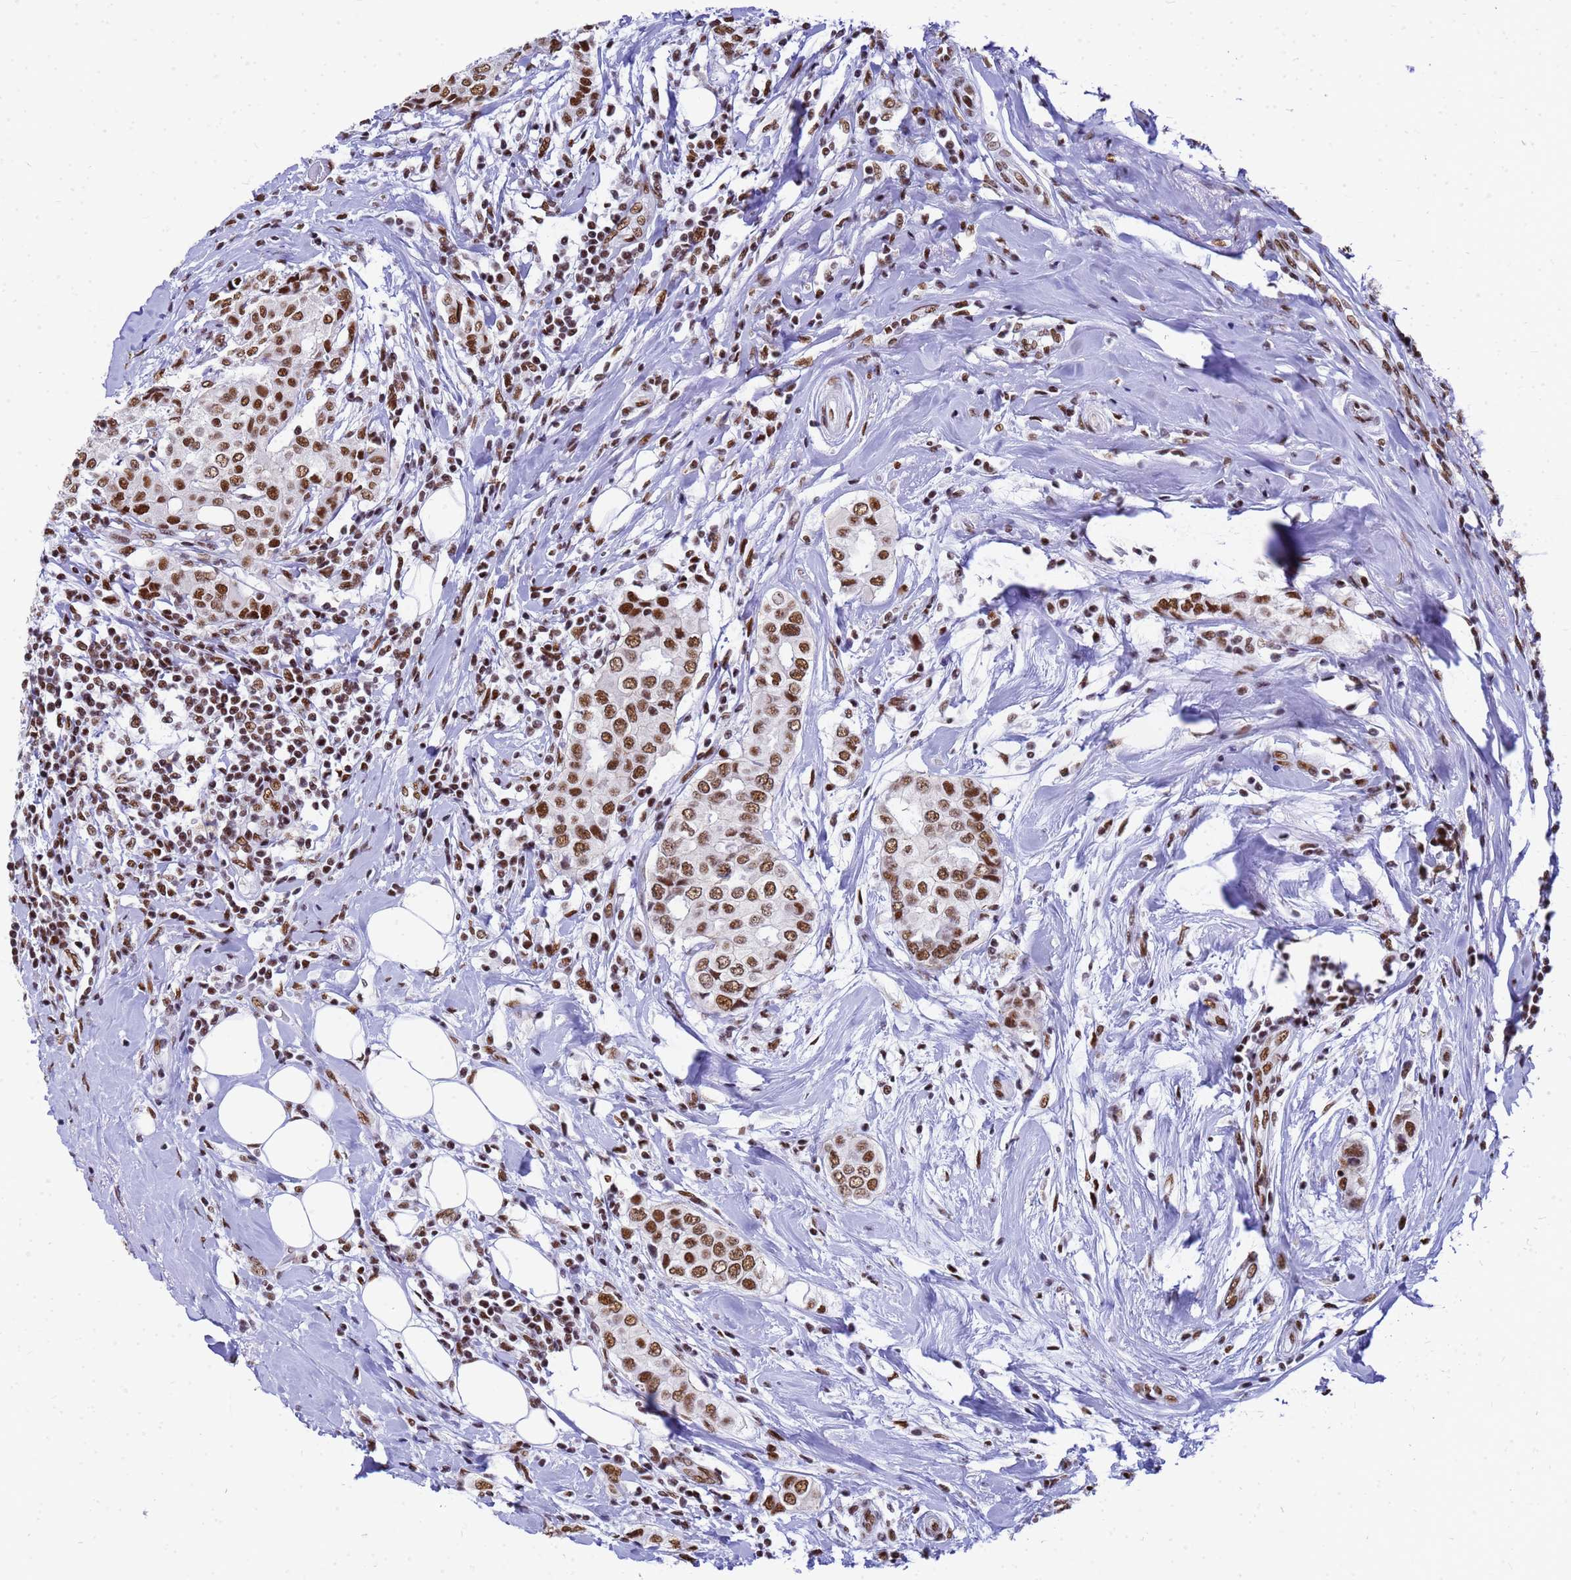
{"staining": {"intensity": "moderate", "quantity": ">75%", "location": "nuclear"}, "tissue": "breast cancer", "cell_type": "Tumor cells", "image_type": "cancer", "snomed": [{"axis": "morphology", "description": "Lobular carcinoma"}, {"axis": "topography", "description": "Breast"}], "caption": "Tumor cells exhibit medium levels of moderate nuclear staining in about >75% of cells in human breast cancer (lobular carcinoma). Immunohistochemistry stains the protein in brown and the nuclei are stained blue.", "gene": "SART3", "patient": {"sex": "female", "age": 51}}